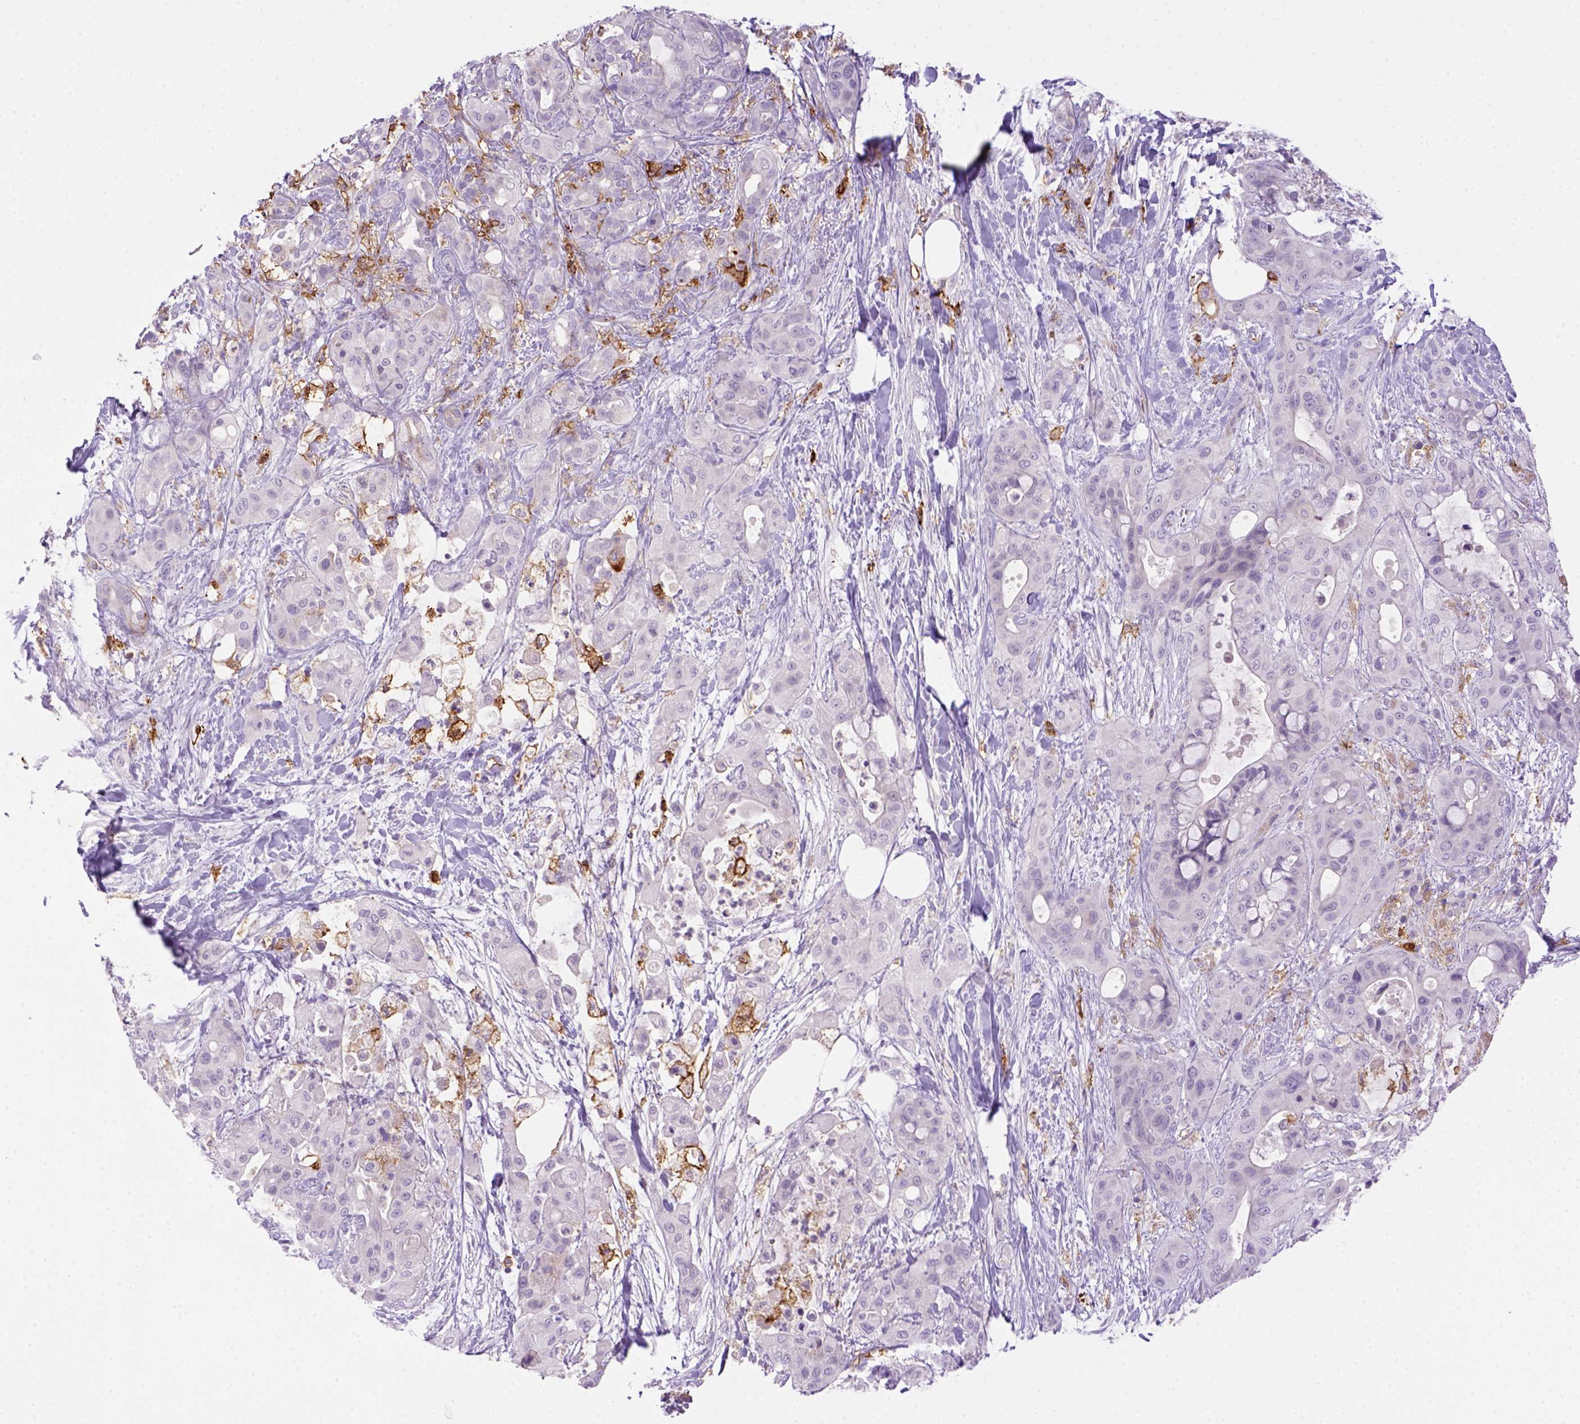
{"staining": {"intensity": "negative", "quantity": "none", "location": "none"}, "tissue": "pancreatic cancer", "cell_type": "Tumor cells", "image_type": "cancer", "snomed": [{"axis": "morphology", "description": "Adenocarcinoma, NOS"}, {"axis": "topography", "description": "Pancreas"}], "caption": "An IHC photomicrograph of pancreatic adenocarcinoma is shown. There is no staining in tumor cells of pancreatic adenocarcinoma.", "gene": "CD14", "patient": {"sex": "male", "age": 71}}